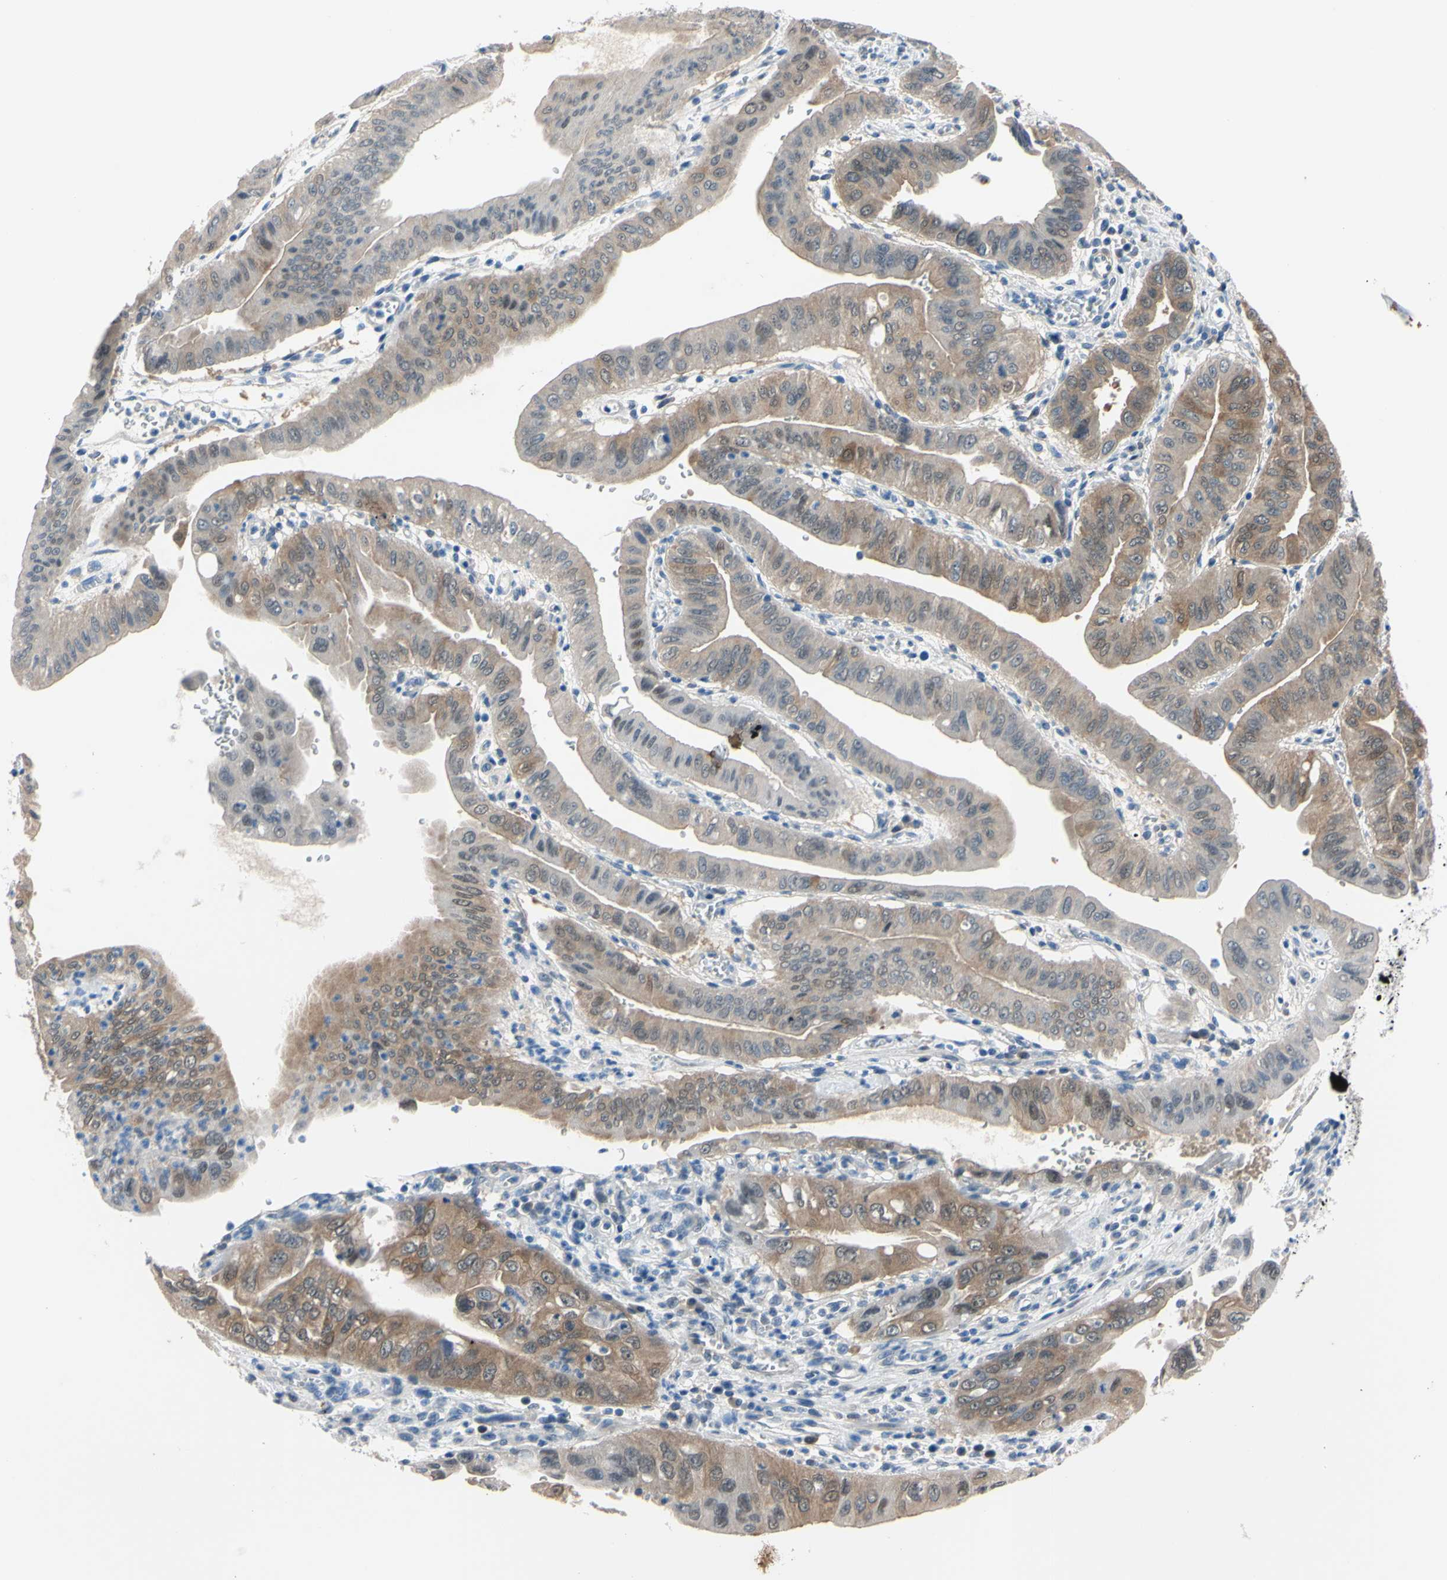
{"staining": {"intensity": "moderate", "quantity": "25%-75%", "location": "cytoplasmic/membranous"}, "tissue": "pancreatic cancer", "cell_type": "Tumor cells", "image_type": "cancer", "snomed": [{"axis": "morphology", "description": "Normal tissue, NOS"}, {"axis": "topography", "description": "Lymph node"}], "caption": "This is an image of immunohistochemistry (IHC) staining of pancreatic cancer, which shows moderate staining in the cytoplasmic/membranous of tumor cells.", "gene": "NOL3", "patient": {"sex": "male", "age": 50}}